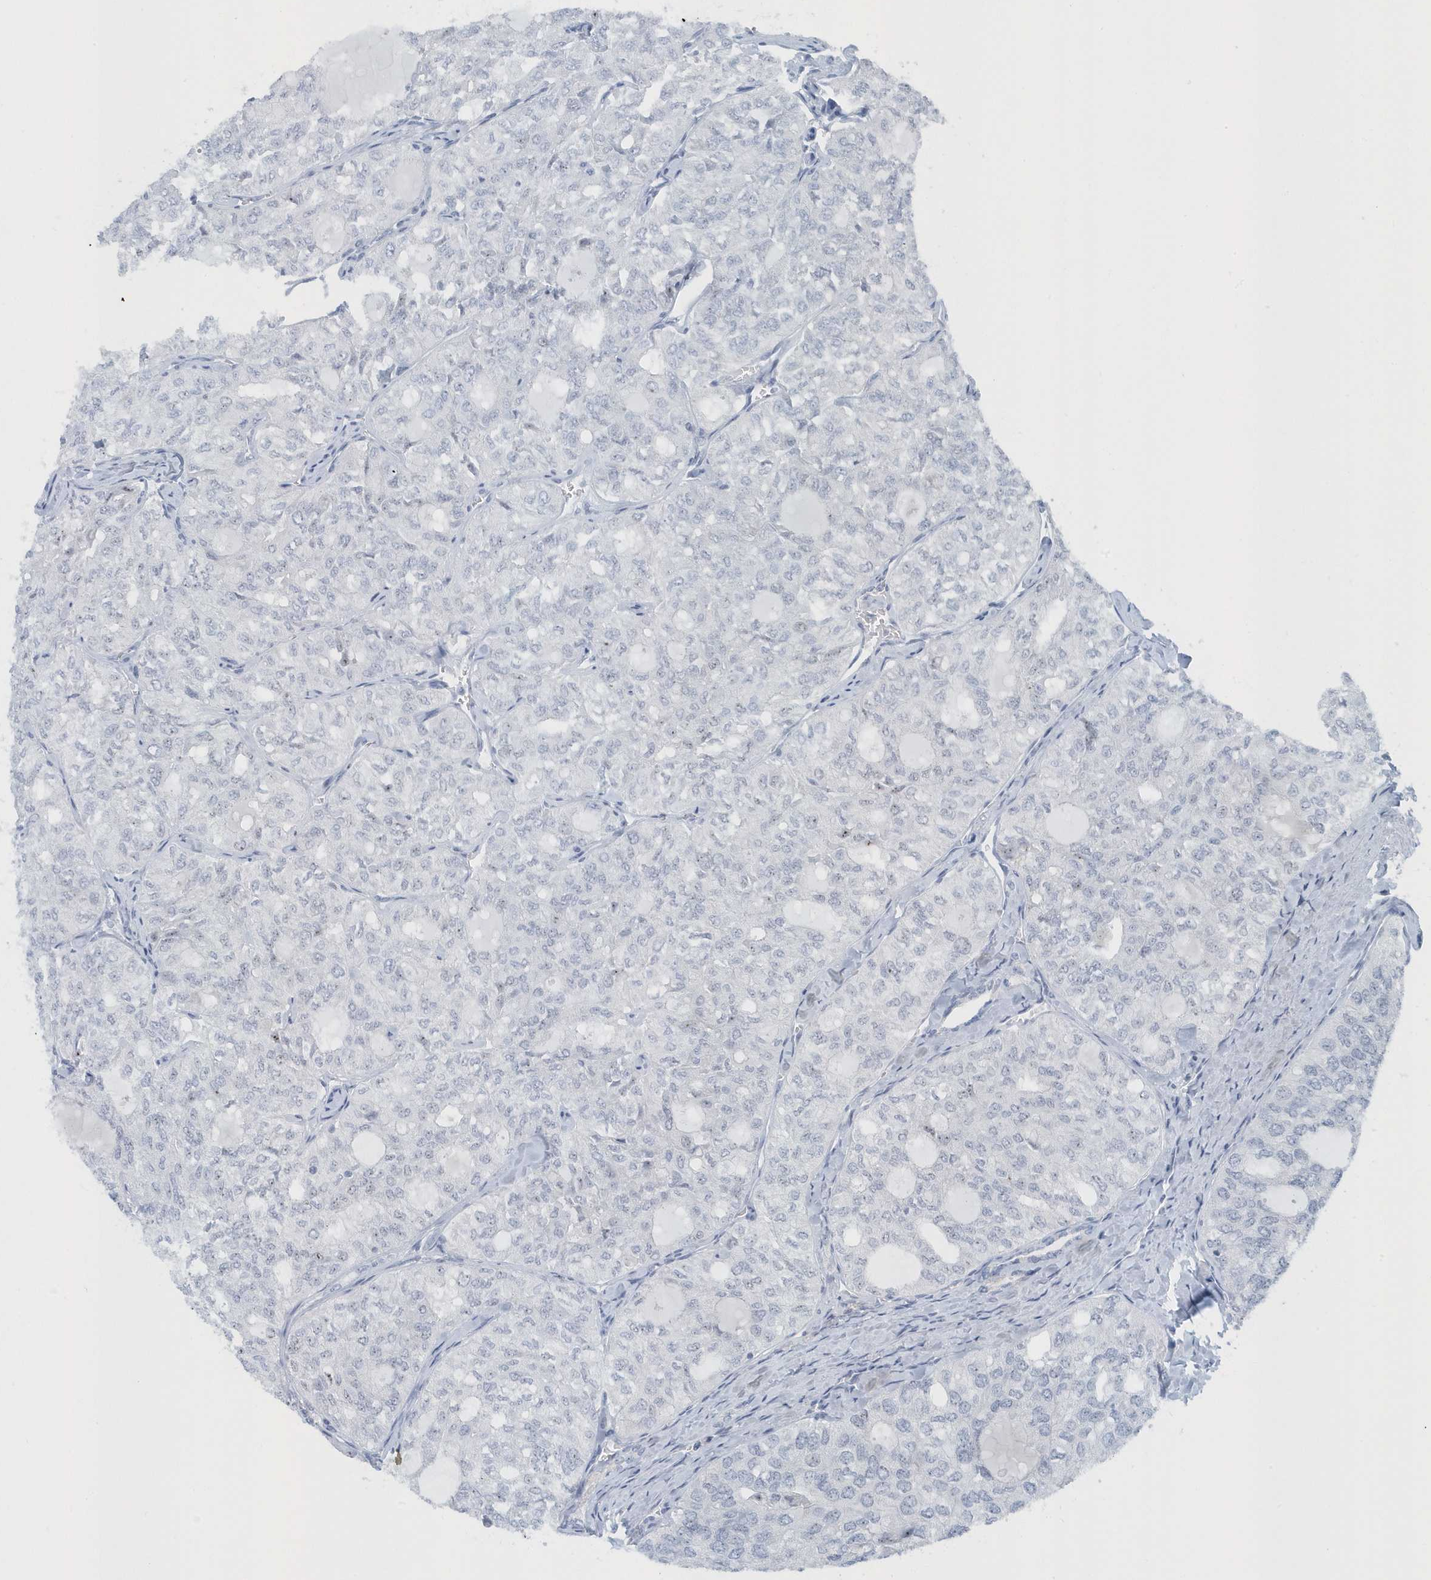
{"staining": {"intensity": "negative", "quantity": "none", "location": "none"}, "tissue": "thyroid cancer", "cell_type": "Tumor cells", "image_type": "cancer", "snomed": [{"axis": "morphology", "description": "Follicular adenoma carcinoma, NOS"}, {"axis": "topography", "description": "Thyroid gland"}], "caption": "High magnification brightfield microscopy of thyroid cancer (follicular adenoma carcinoma) stained with DAB (3,3'-diaminobenzidine) (brown) and counterstained with hematoxylin (blue): tumor cells show no significant staining.", "gene": "RPF2", "patient": {"sex": "male", "age": 75}}